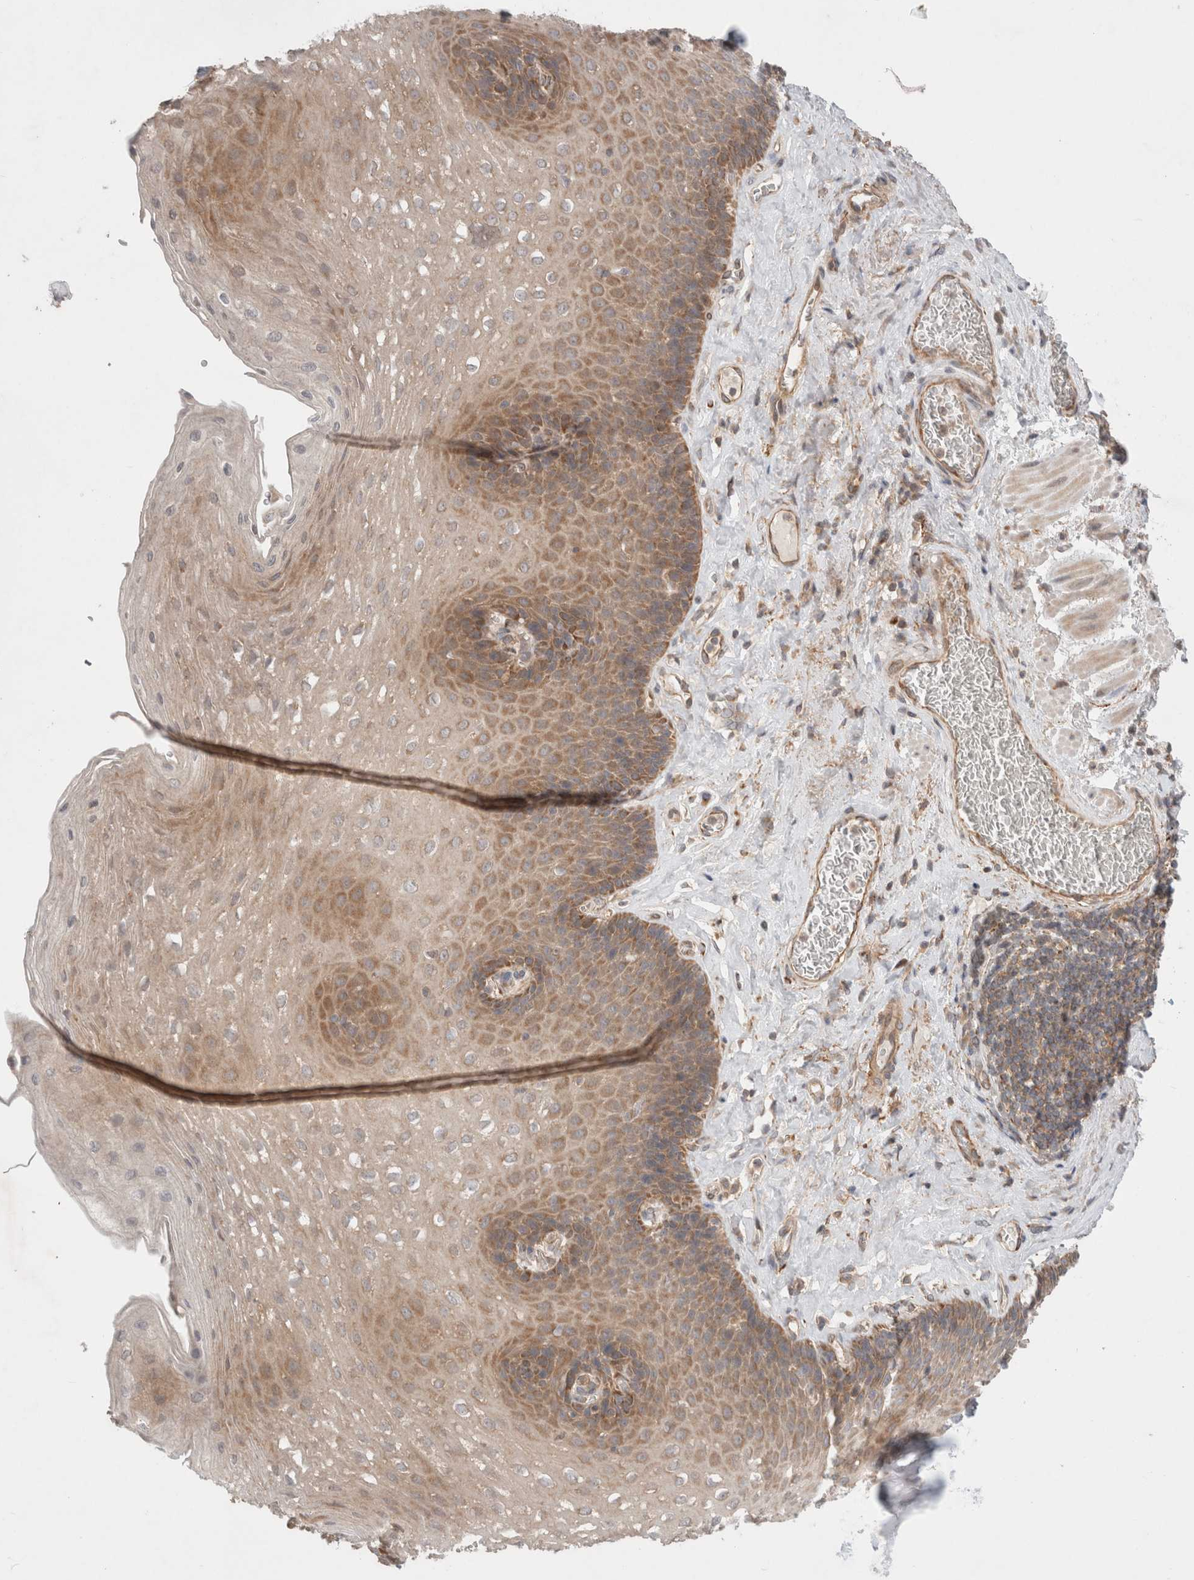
{"staining": {"intensity": "moderate", "quantity": ">75%", "location": "cytoplasmic/membranous"}, "tissue": "esophagus", "cell_type": "Squamous epithelial cells", "image_type": "normal", "snomed": [{"axis": "morphology", "description": "Normal tissue, NOS"}, {"axis": "topography", "description": "Esophagus"}], "caption": "The immunohistochemical stain highlights moderate cytoplasmic/membranous staining in squamous epithelial cells of unremarkable esophagus. The protein of interest is stained brown, and the nuclei are stained in blue (DAB (3,3'-diaminobenzidine) IHC with brightfield microscopy, high magnification).", "gene": "HROB", "patient": {"sex": "female", "age": 66}}